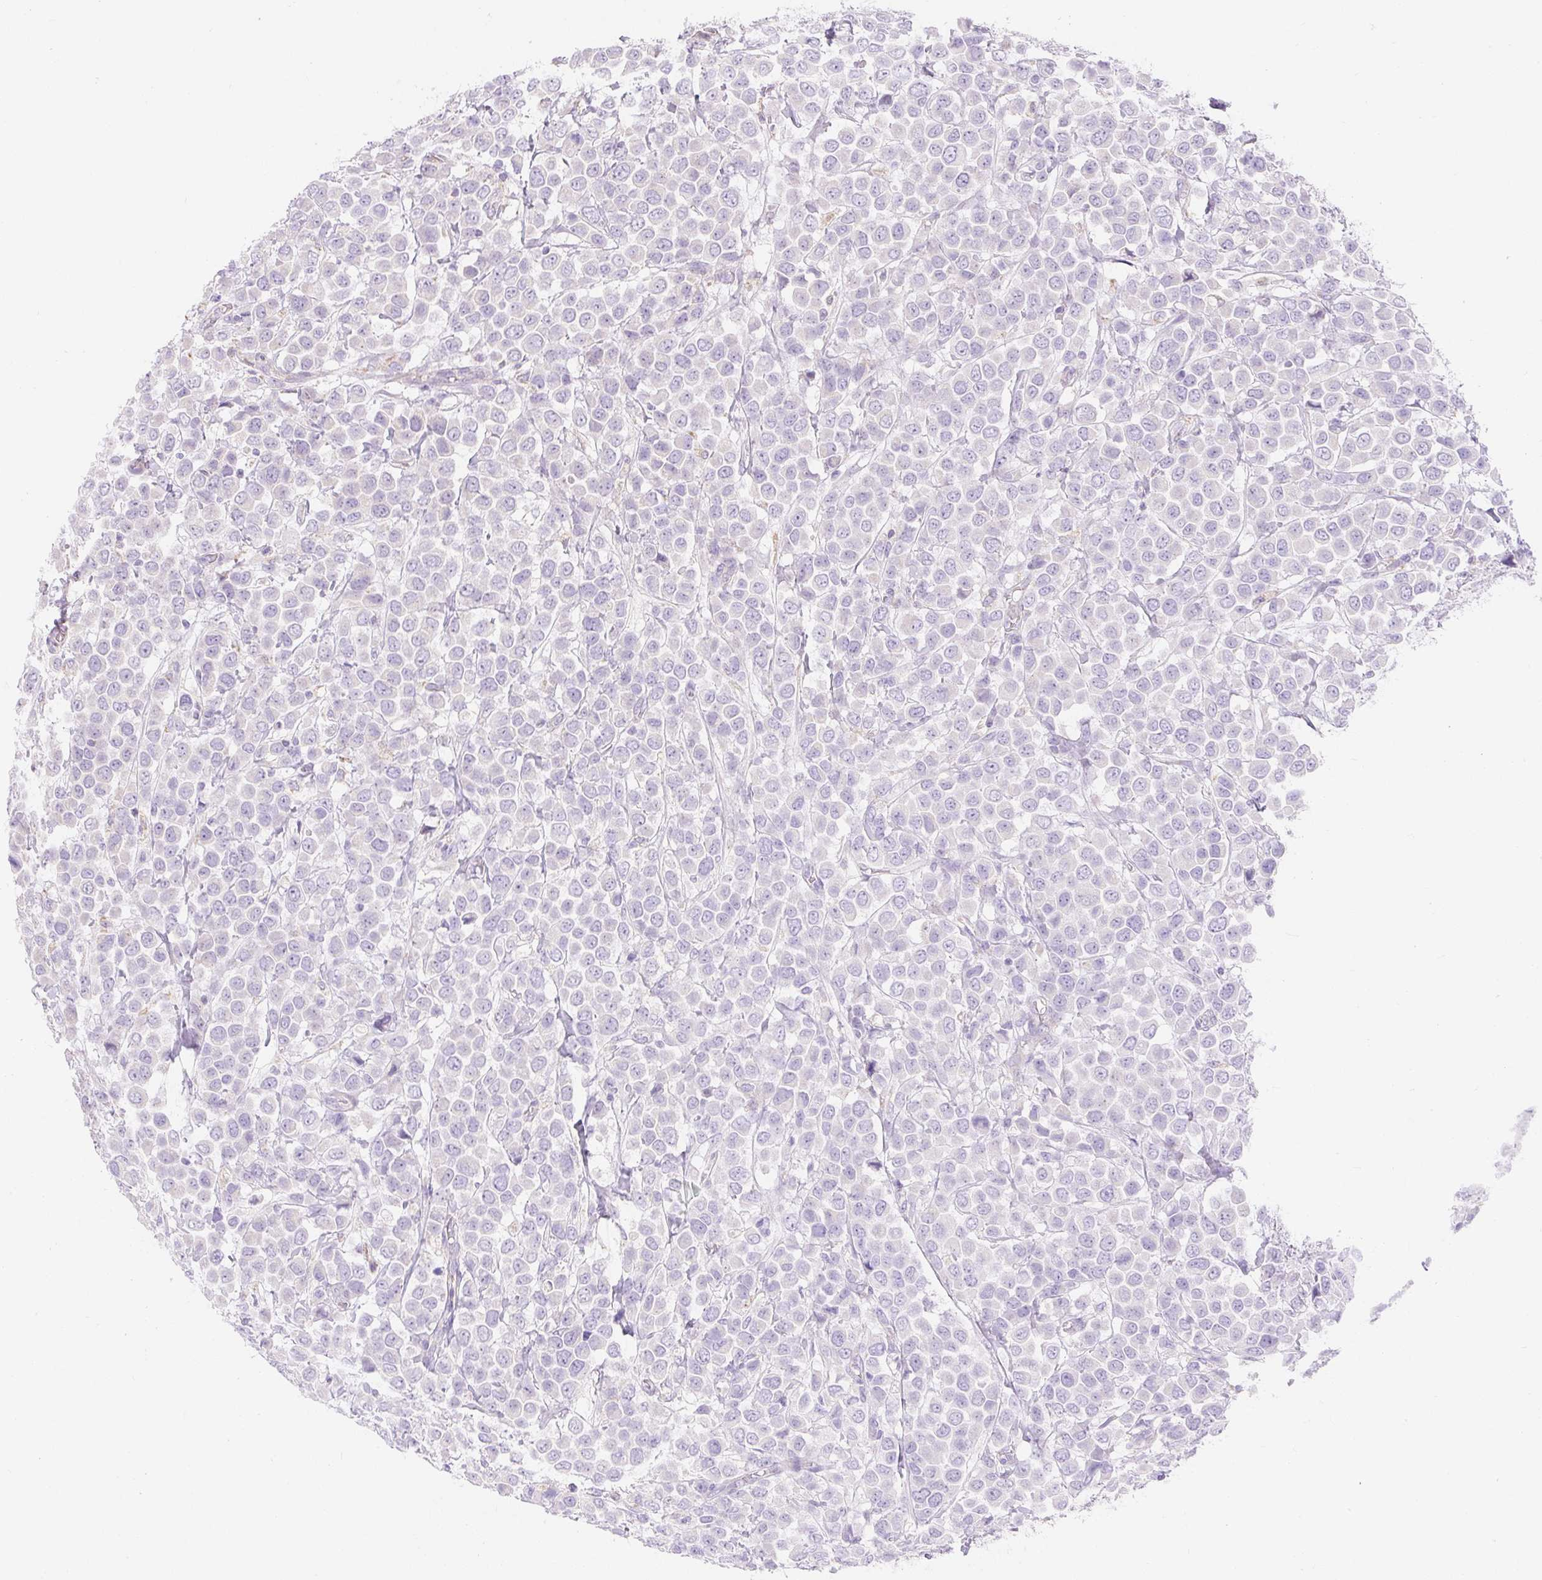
{"staining": {"intensity": "negative", "quantity": "none", "location": "none"}, "tissue": "breast cancer", "cell_type": "Tumor cells", "image_type": "cancer", "snomed": [{"axis": "morphology", "description": "Duct carcinoma"}, {"axis": "topography", "description": "Breast"}], "caption": "Tumor cells are negative for protein expression in human breast cancer (infiltrating ductal carcinoma). (Immunohistochemistry (ihc), brightfield microscopy, high magnification).", "gene": "DHX35", "patient": {"sex": "female", "age": 61}}